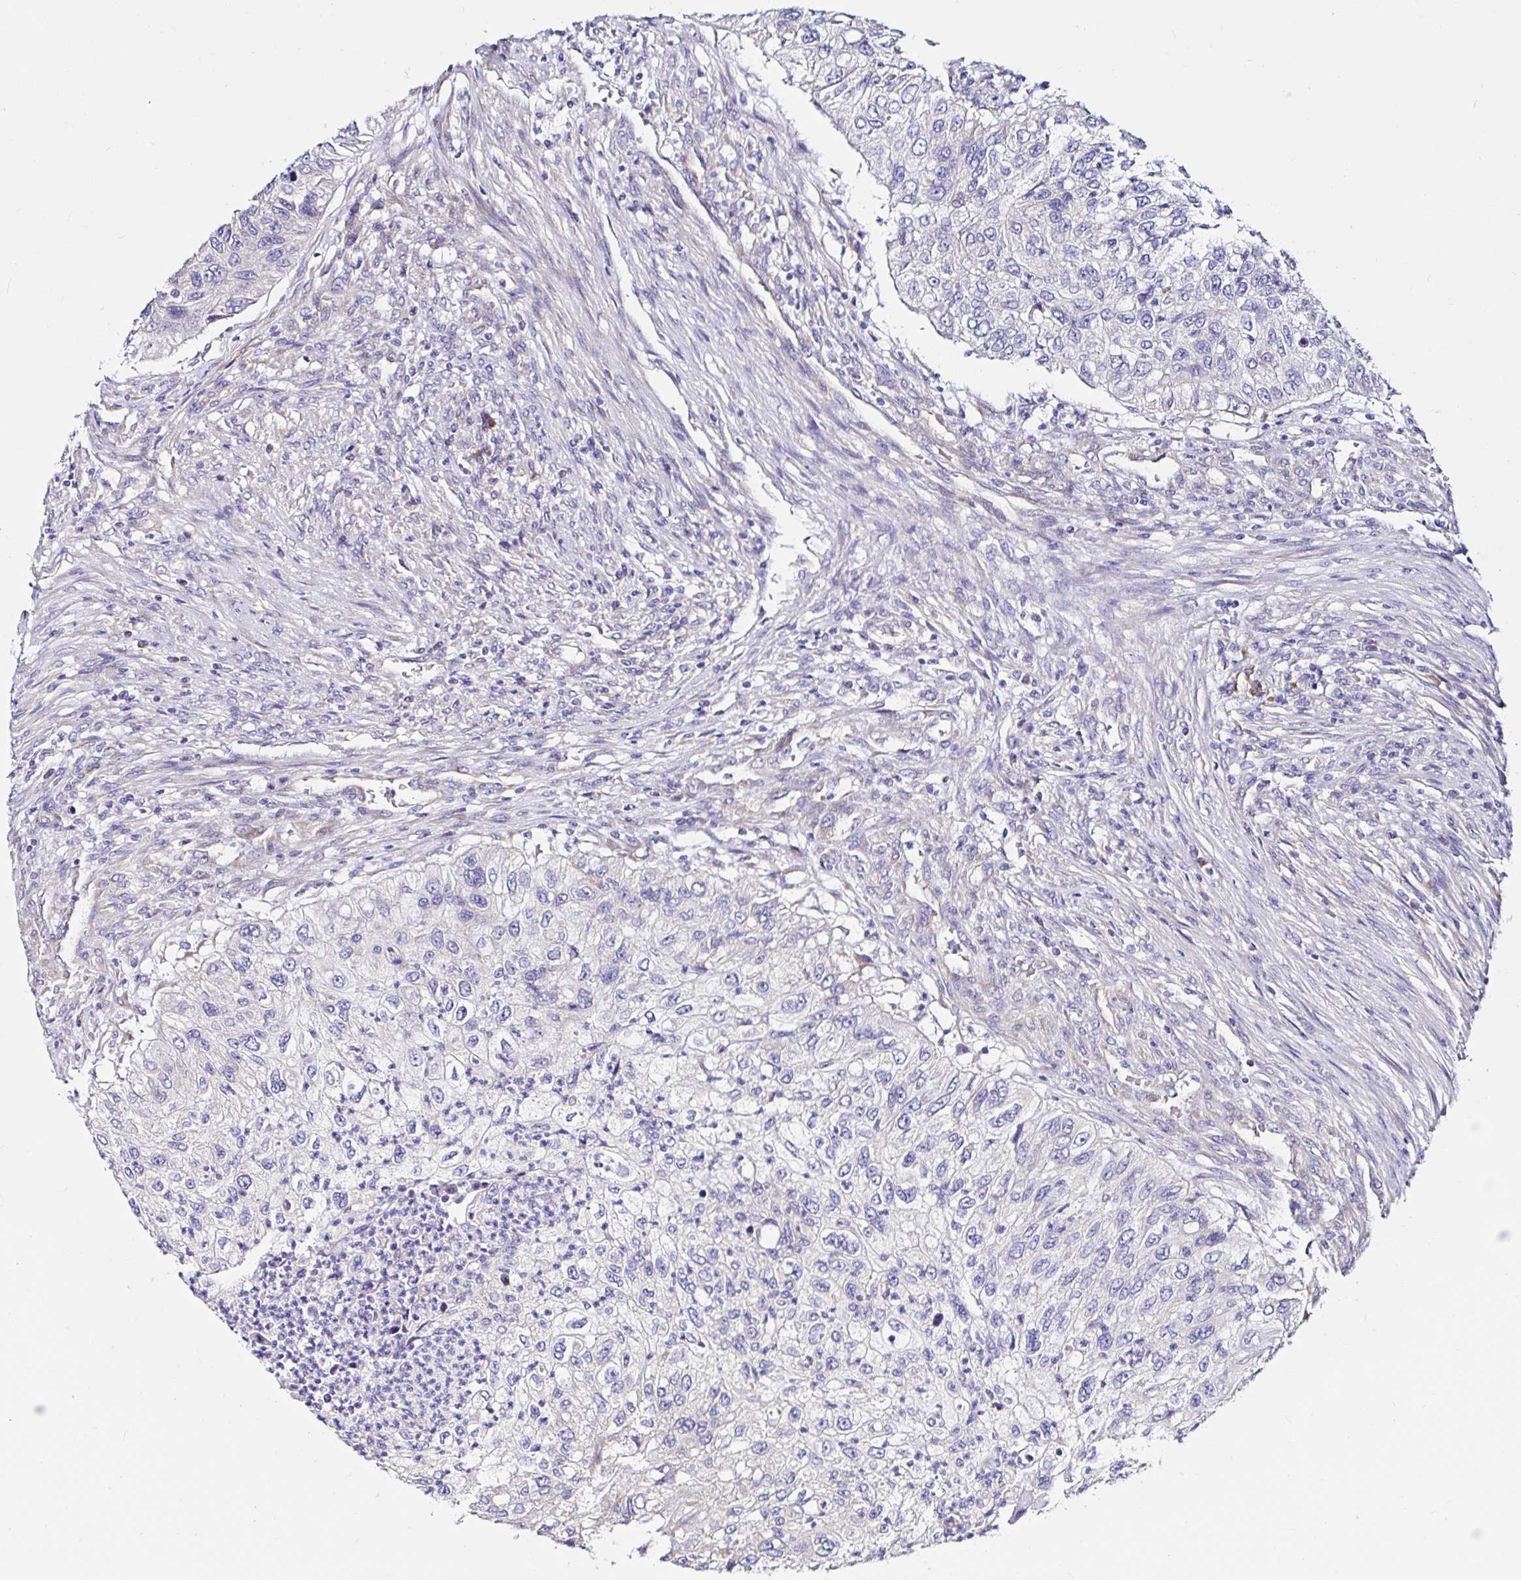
{"staining": {"intensity": "negative", "quantity": "none", "location": "none"}, "tissue": "urothelial cancer", "cell_type": "Tumor cells", "image_type": "cancer", "snomed": [{"axis": "morphology", "description": "Urothelial carcinoma, High grade"}, {"axis": "topography", "description": "Urinary bladder"}], "caption": "This image is of urothelial cancer stained with IHC to label a protein in brown with the nuclei are counter-stained blue. There is no positivity in tumor cells.", "gene": "VSIG2", "patient": {"sex": "female", "age": 60}}